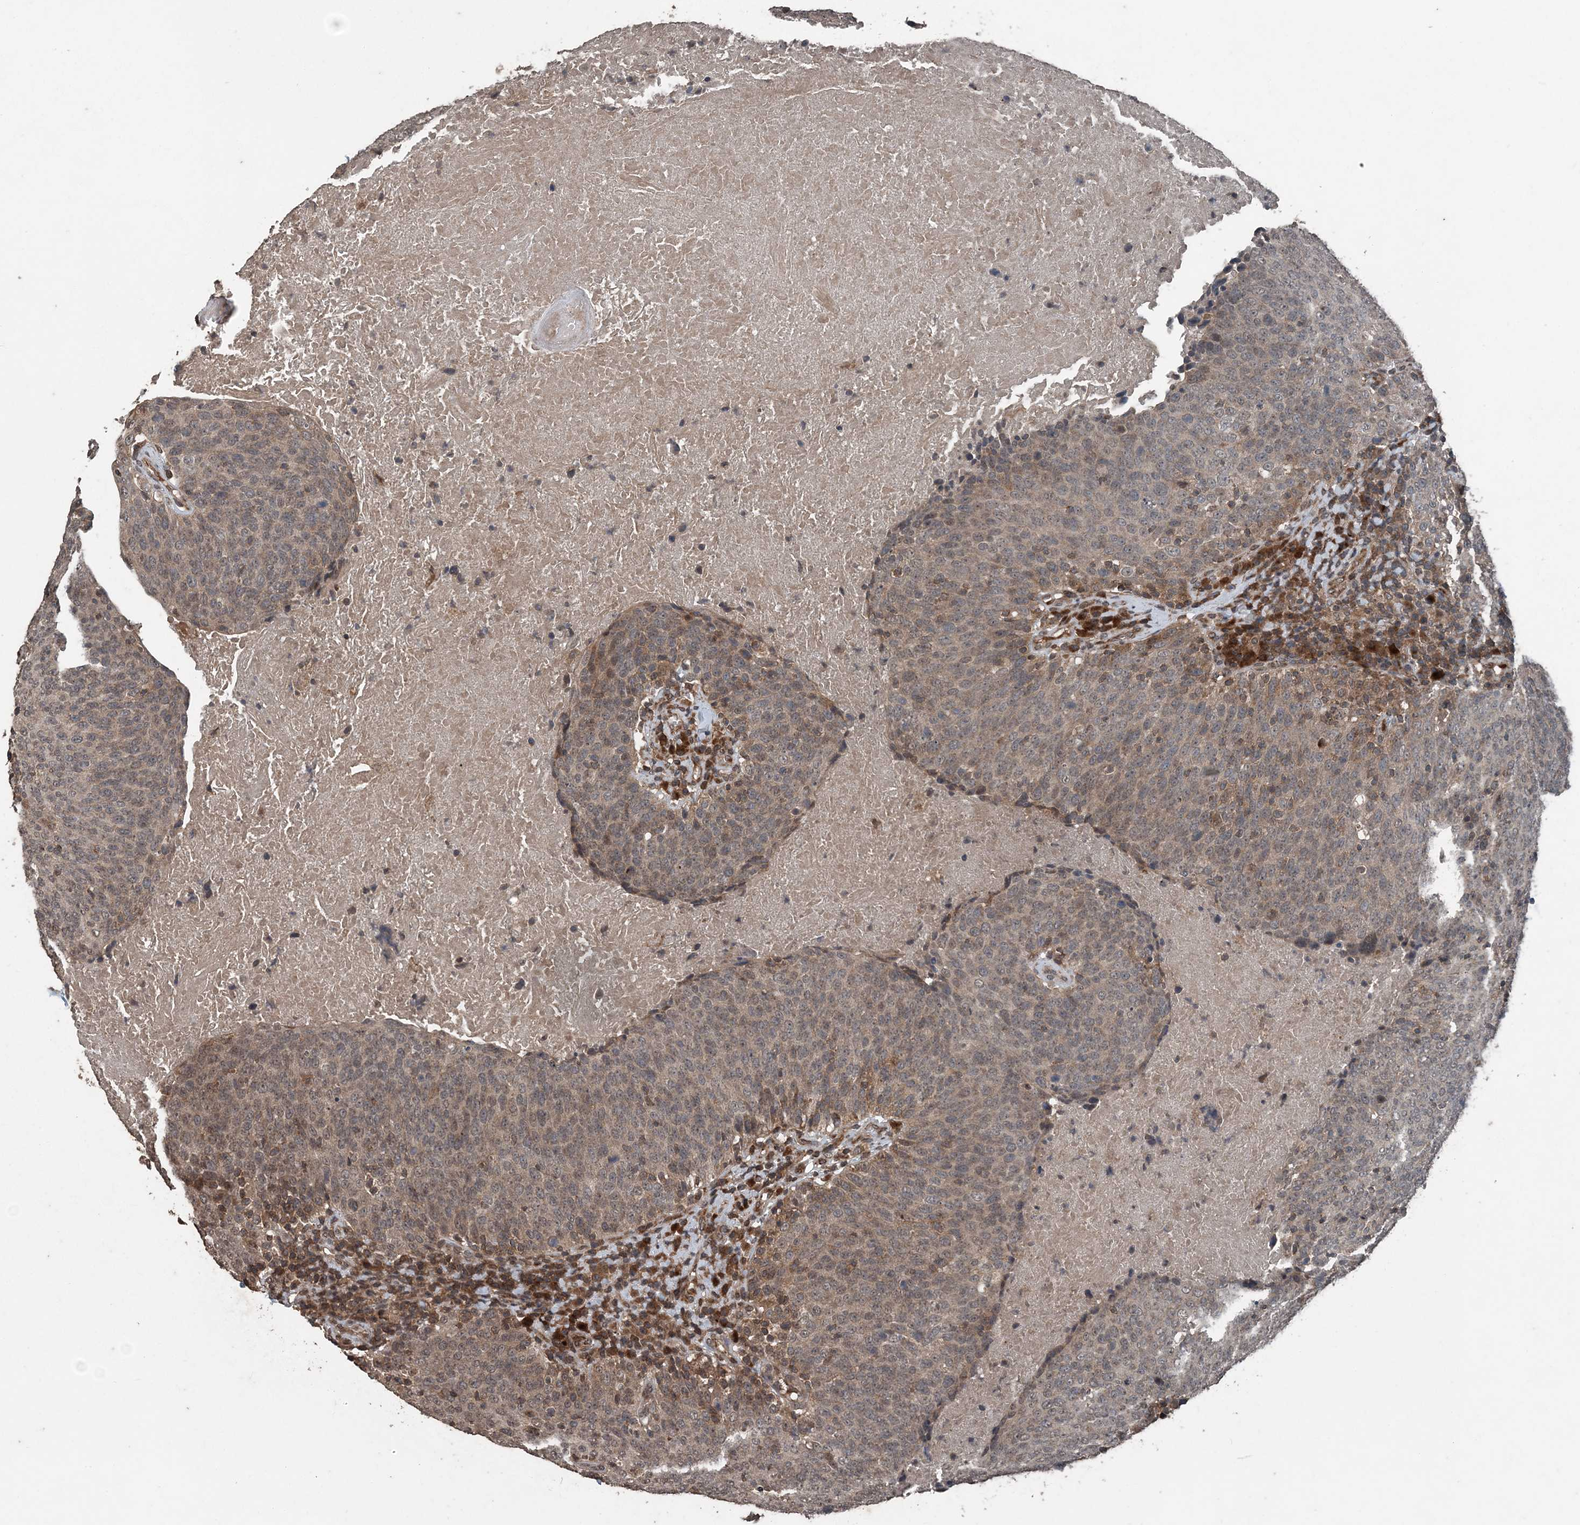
{"staining": {"intensity": "weak", "quantity": "25%-75%", "location": "cytoplasmic/membranous"}, "tissue": "head and neck cancer", "cell_type": "Tumor cells", "image_type": "cancer", "snomed": [{"axis": "morphology", "description": "Squamous cell carcinoma, NOS"}, {"axis": "morphology", "description": "Squamous cell carcinoma, metastatic, NOS"}, {"axis": "topography", "description": "Lymph node"}, {"axis": "topography", "description": "Head-Neck"}], "caption": "There is low levels of weak cytoplasmic/membranous staining in tumor cells of head and neck metastatic squamous cell carcinoma, as demonstrated by immunohistochemical staining (brown color).", "gene": "CFL1", "patient": {"sex": "male", "age": 62}}